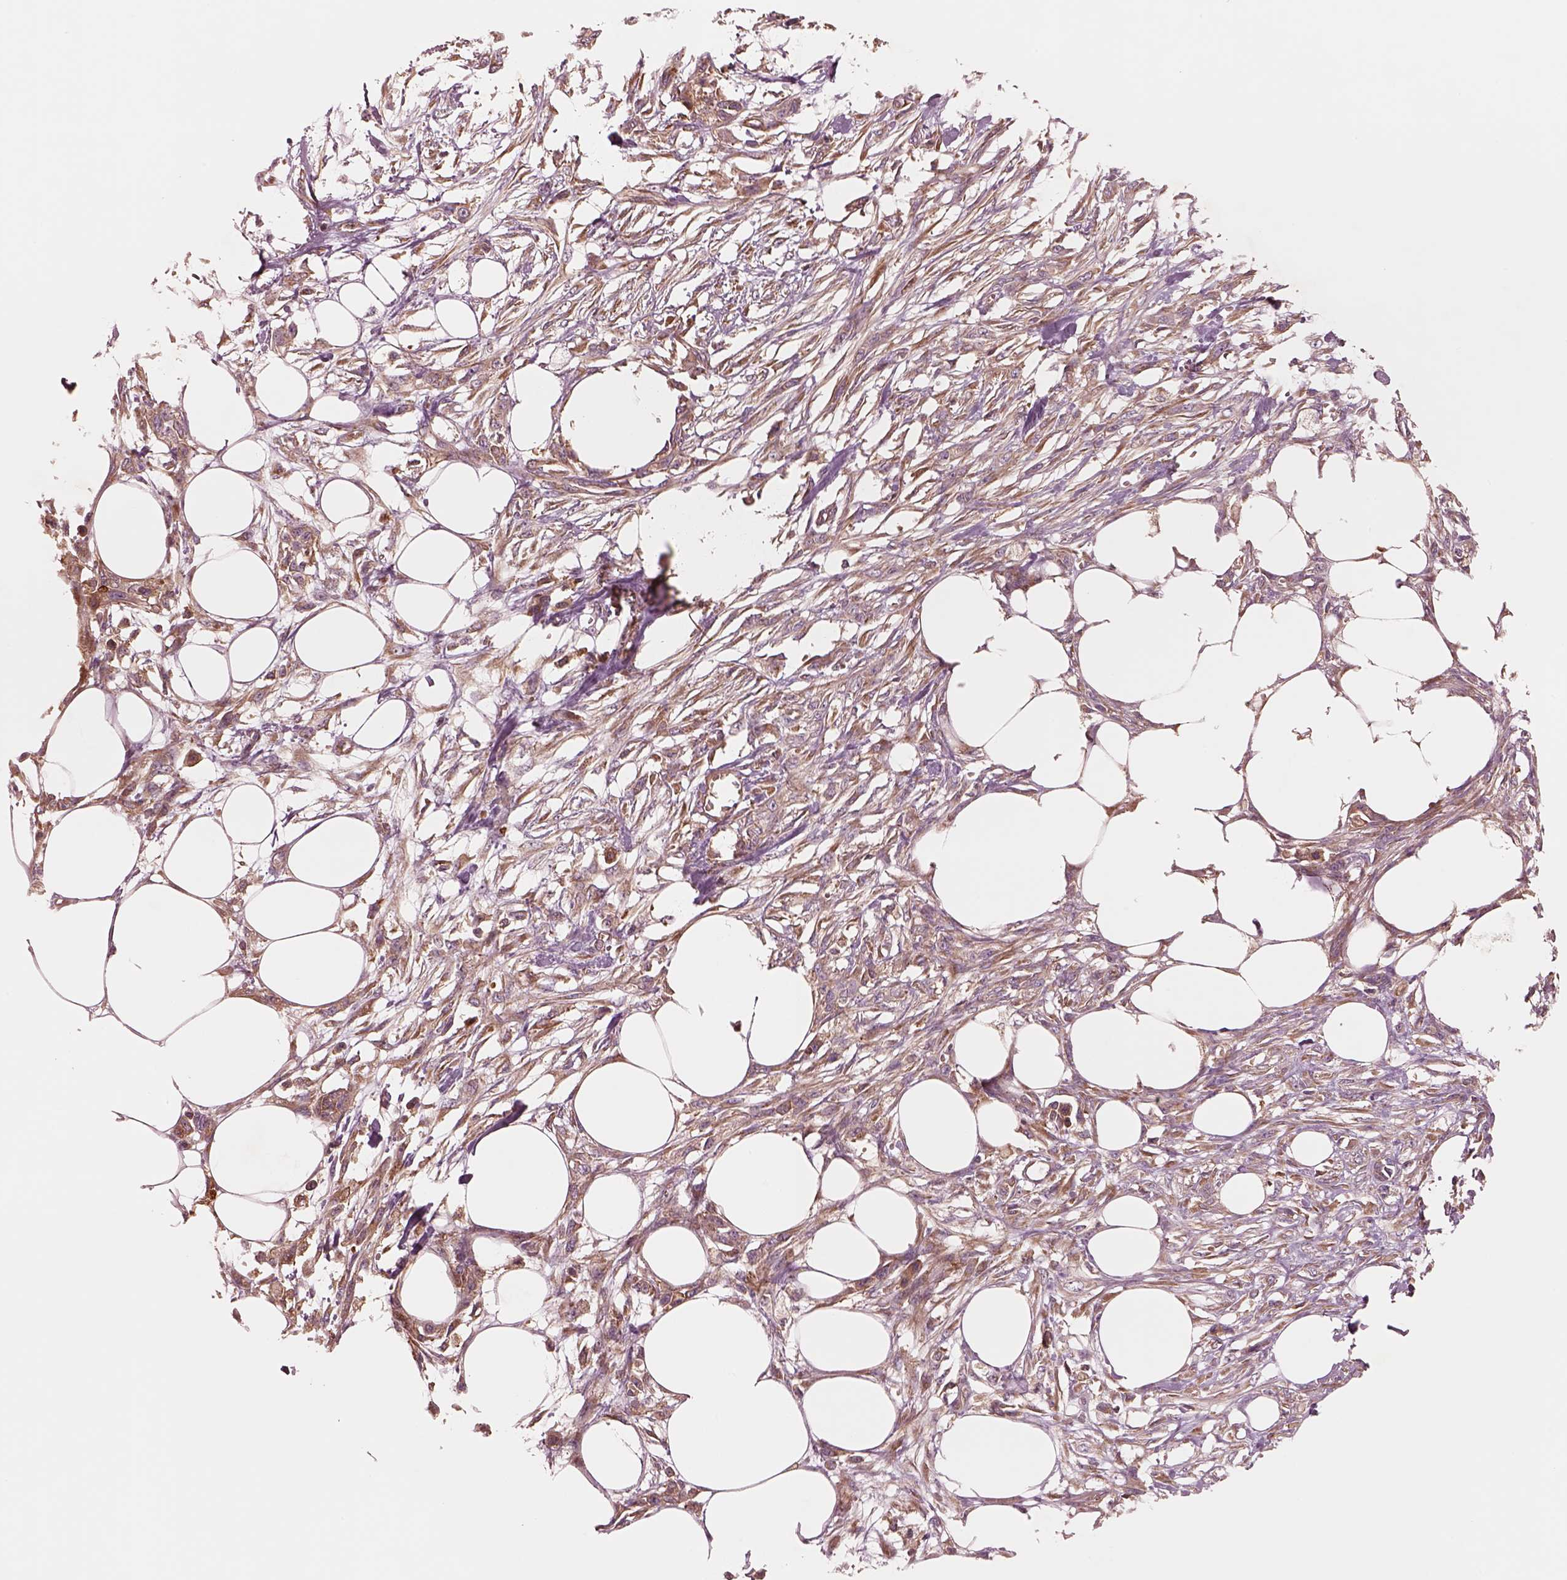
{"staining": {"intensity": "weak", "quantity": "<25%", "location": "cytoplasmic/membranous"}, "tissue": "skin cancer", "cell_type": "Tumor cells", "image_type": "cancer", "snomed": [{"axis": "morphology", "description": "Squamous cell carcinoma, NOS"}, {"axis": "topography", "description": "Skin"}], "caption": "Immunohistochemistry photomicrograph of neoplastic tissue: squamous cell carcinoma (skin) stained with DAB exhibits no significant protein expression in tumor cells.", "gene": "ASCC2", "patient": {"sex": "female", "age": 59}}